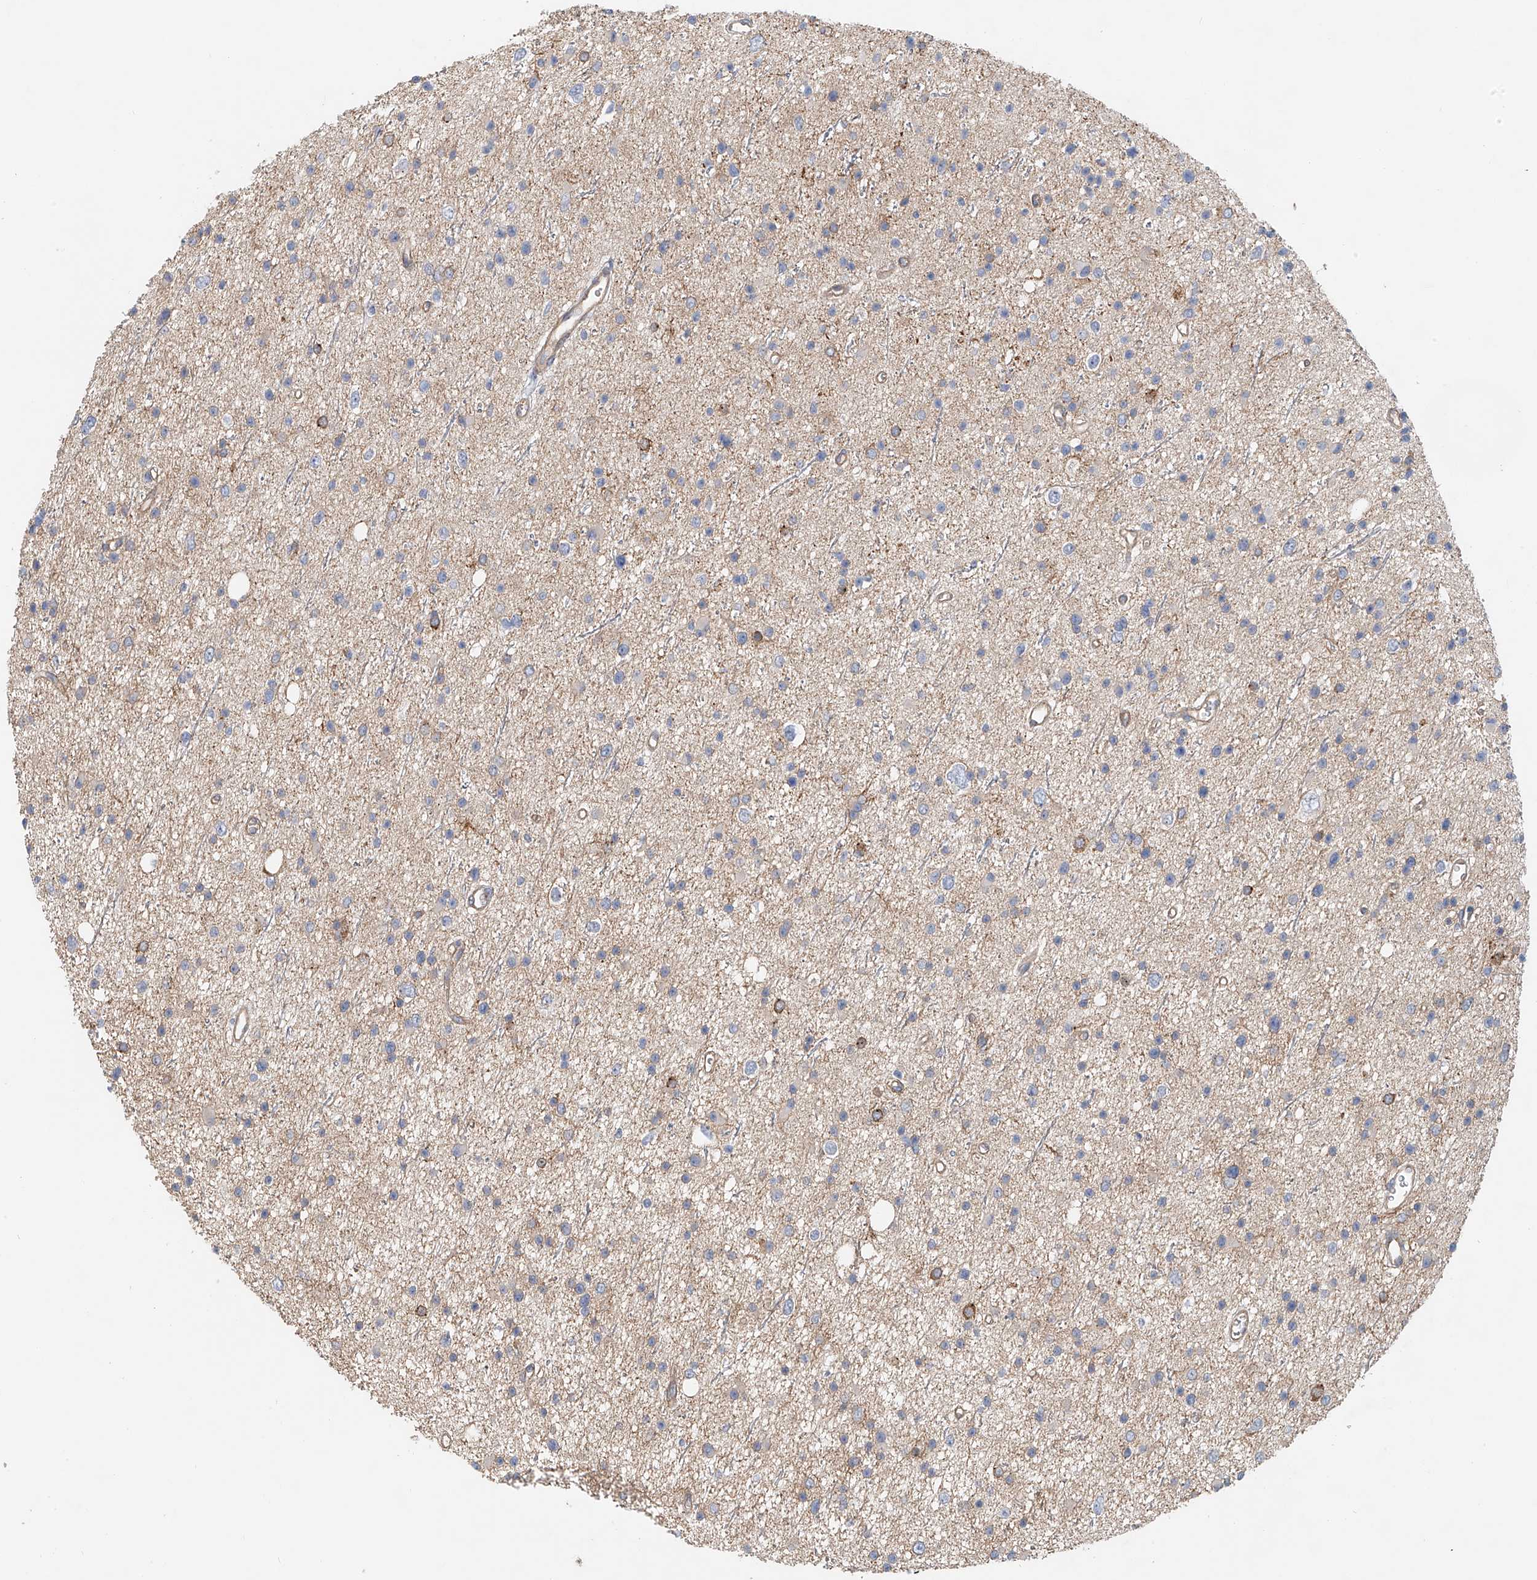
{"staining": {"intensity": "moderate", "quantity": "<25%", "location": "cytoplasmic/membranous"}, "tissue": "glioma", "cell_type": "Tumor cells", "image_type": "cancer", "snomed": [{"axis": "morphology", "description": "Glioma, malignant, Low grade"}, {"axis": "topography", "description": "Cerebral cortex"}], "caption": "Malignant glioma (low-grade) tissue displays moderate cytoplasmic/membranous staining in approximately <25% of tumor cells", "gene": "FRYL", "patient": {"sex": "female", "age": 39}}